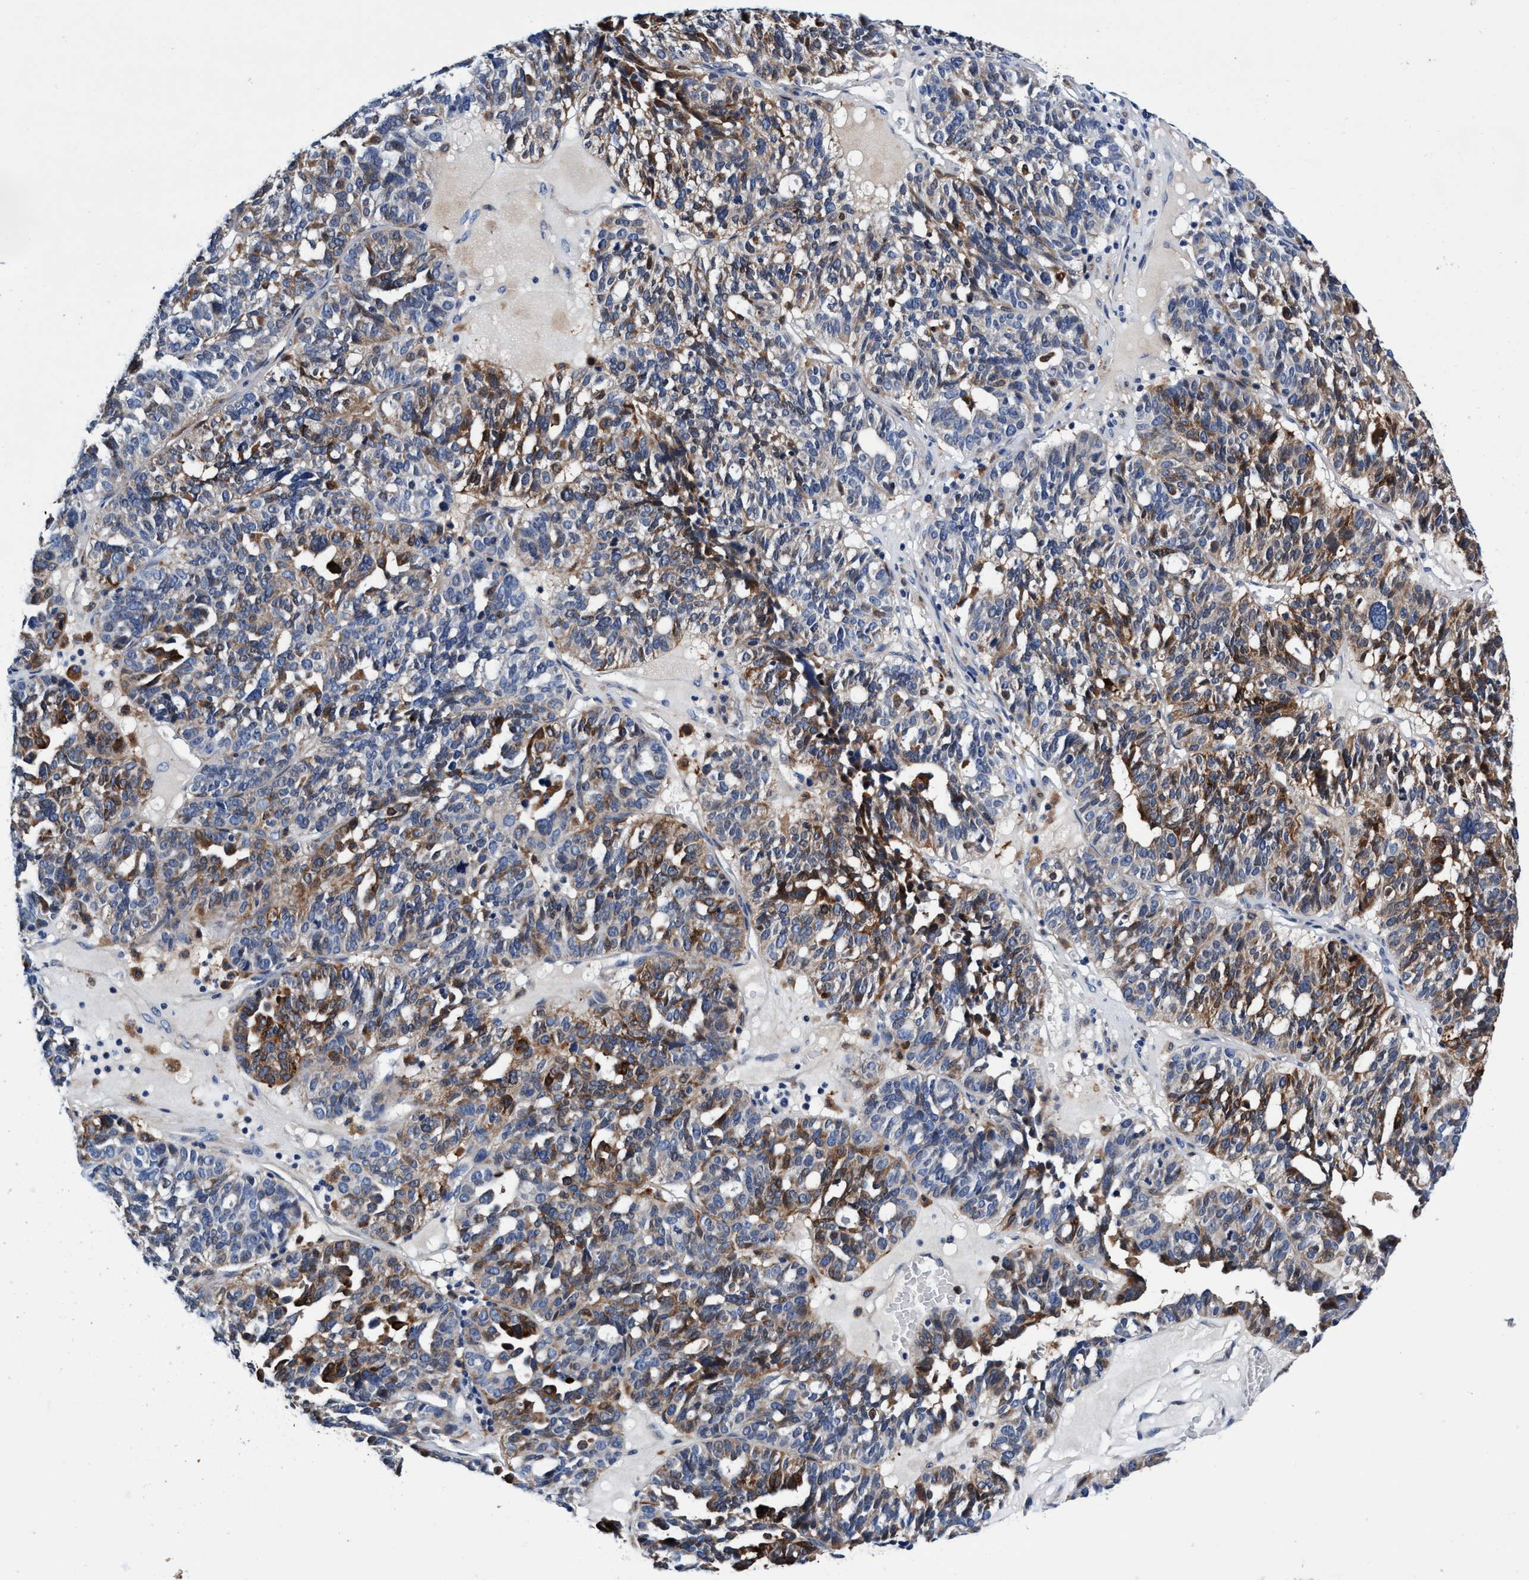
{"staining": {"intensity": "moderate", "quantity": "25%-75%", "location": "cytoplasmic/membranous"}, "tissue": "ovarian cancer", "cell_type": "Tumor cells", "image_type": "cancer", "snomed": [{"axis": "morphology", "description": "Cystadenocarcinoma, serous, NOS"}, {"axis": "topography", "description": "Ovary"}], "caption": "Protein staining exhibits moderate cytoplasmic/membranous expression in about 25%-75% of tumor cells in ovarian cancer.", "gene": "UBALD2", "patient": {"sex": "female", "age": 59}}